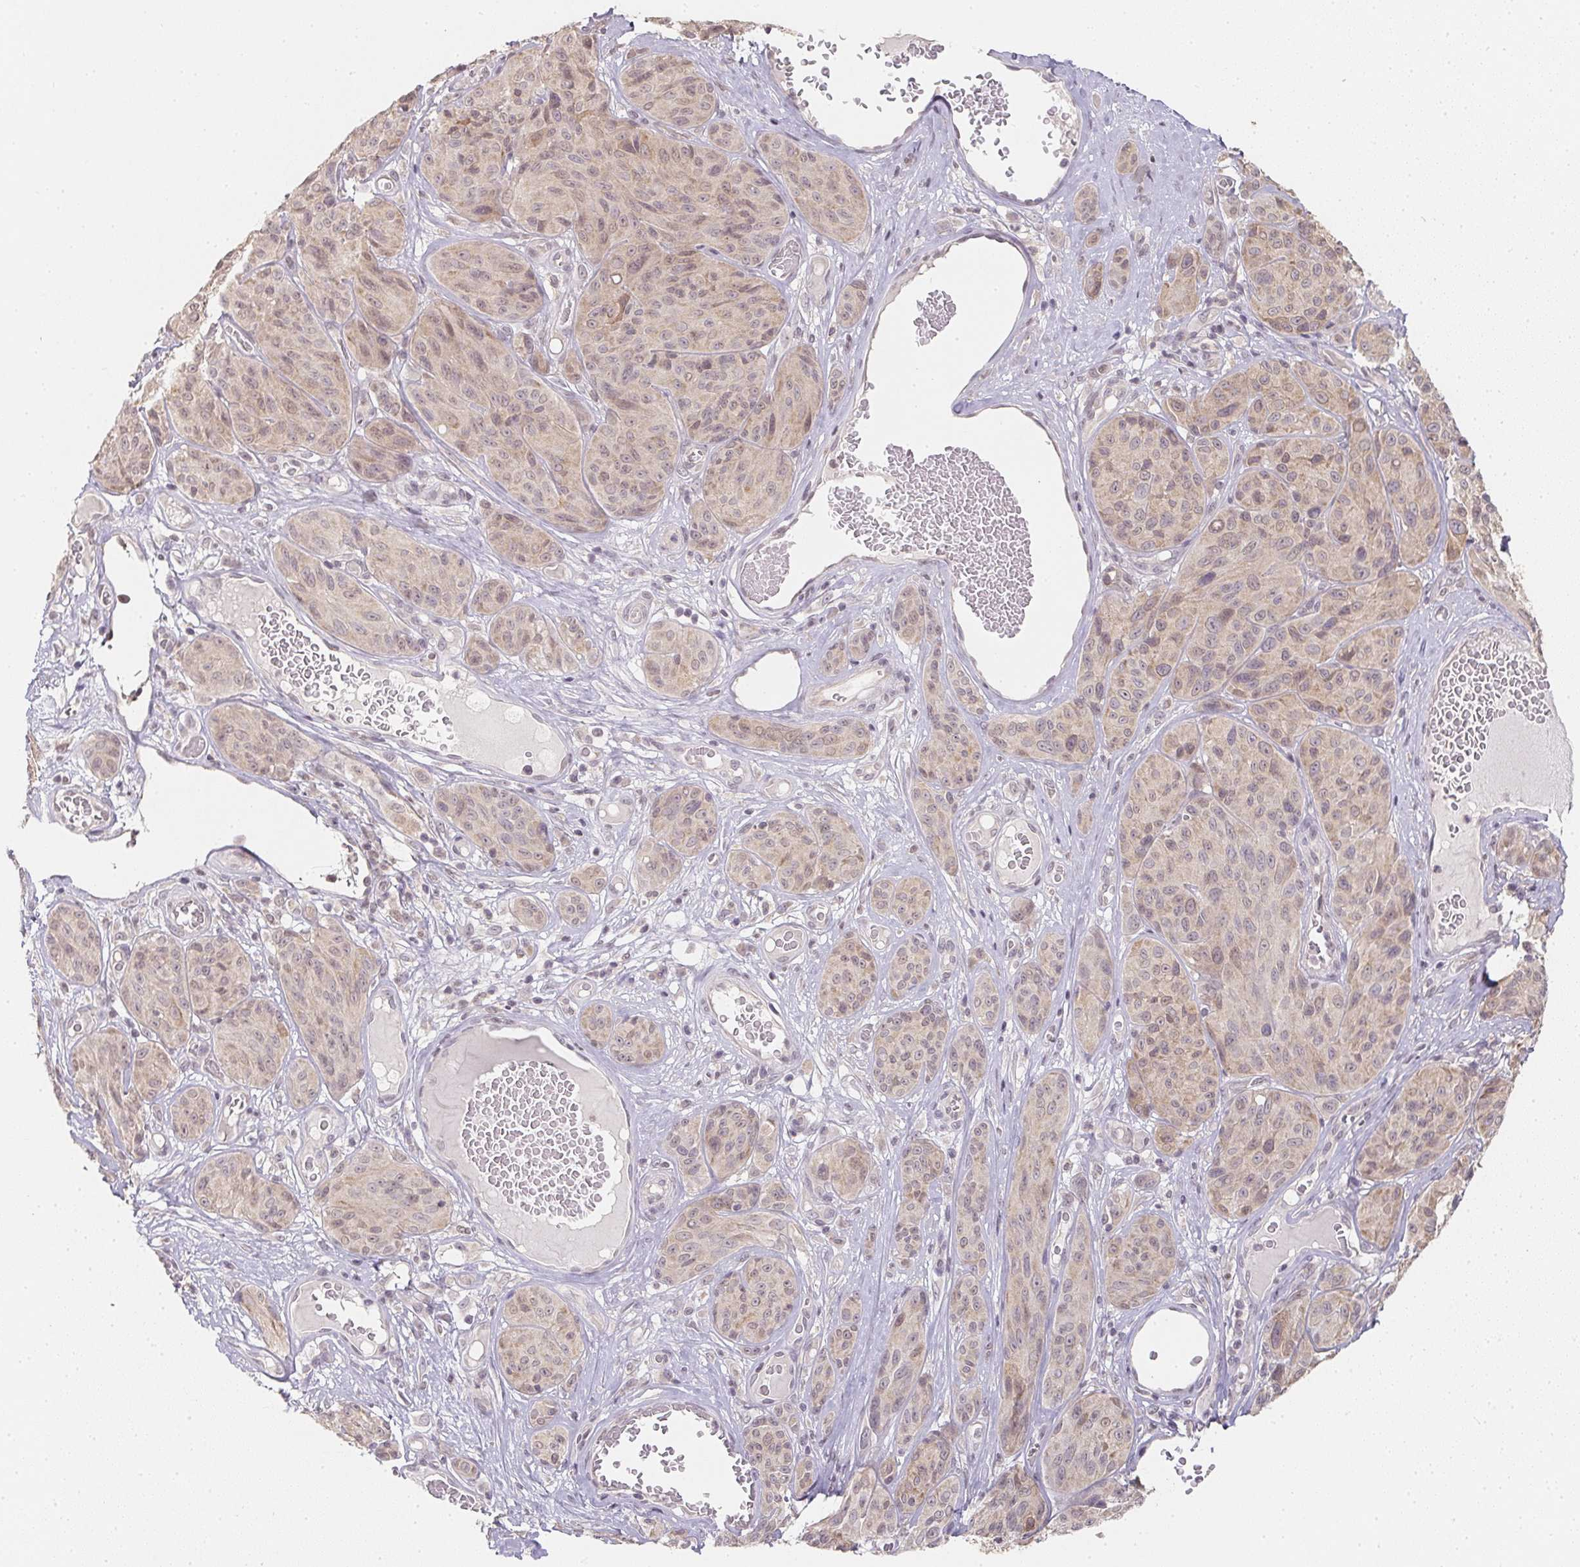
{"staining": {"intensity": "weak", "quantity": "<25%", "location": "cytoplasmic/membranous,nuclear"}, "tissue": "melanoma", "cell_type": "Tumor cells", "image_type": "cancer", "snomed": [{"axis": "morphology", "description": "Malignant melanoma, NOS"}, {"axis": "topography", "description": "Skin"}], "caption": "A histopathology image of melanoma stained for a protein shows no brown staining in tumor cells.", "gene": "SOAT1", "patient": {"sex": "male", "age": 91}}